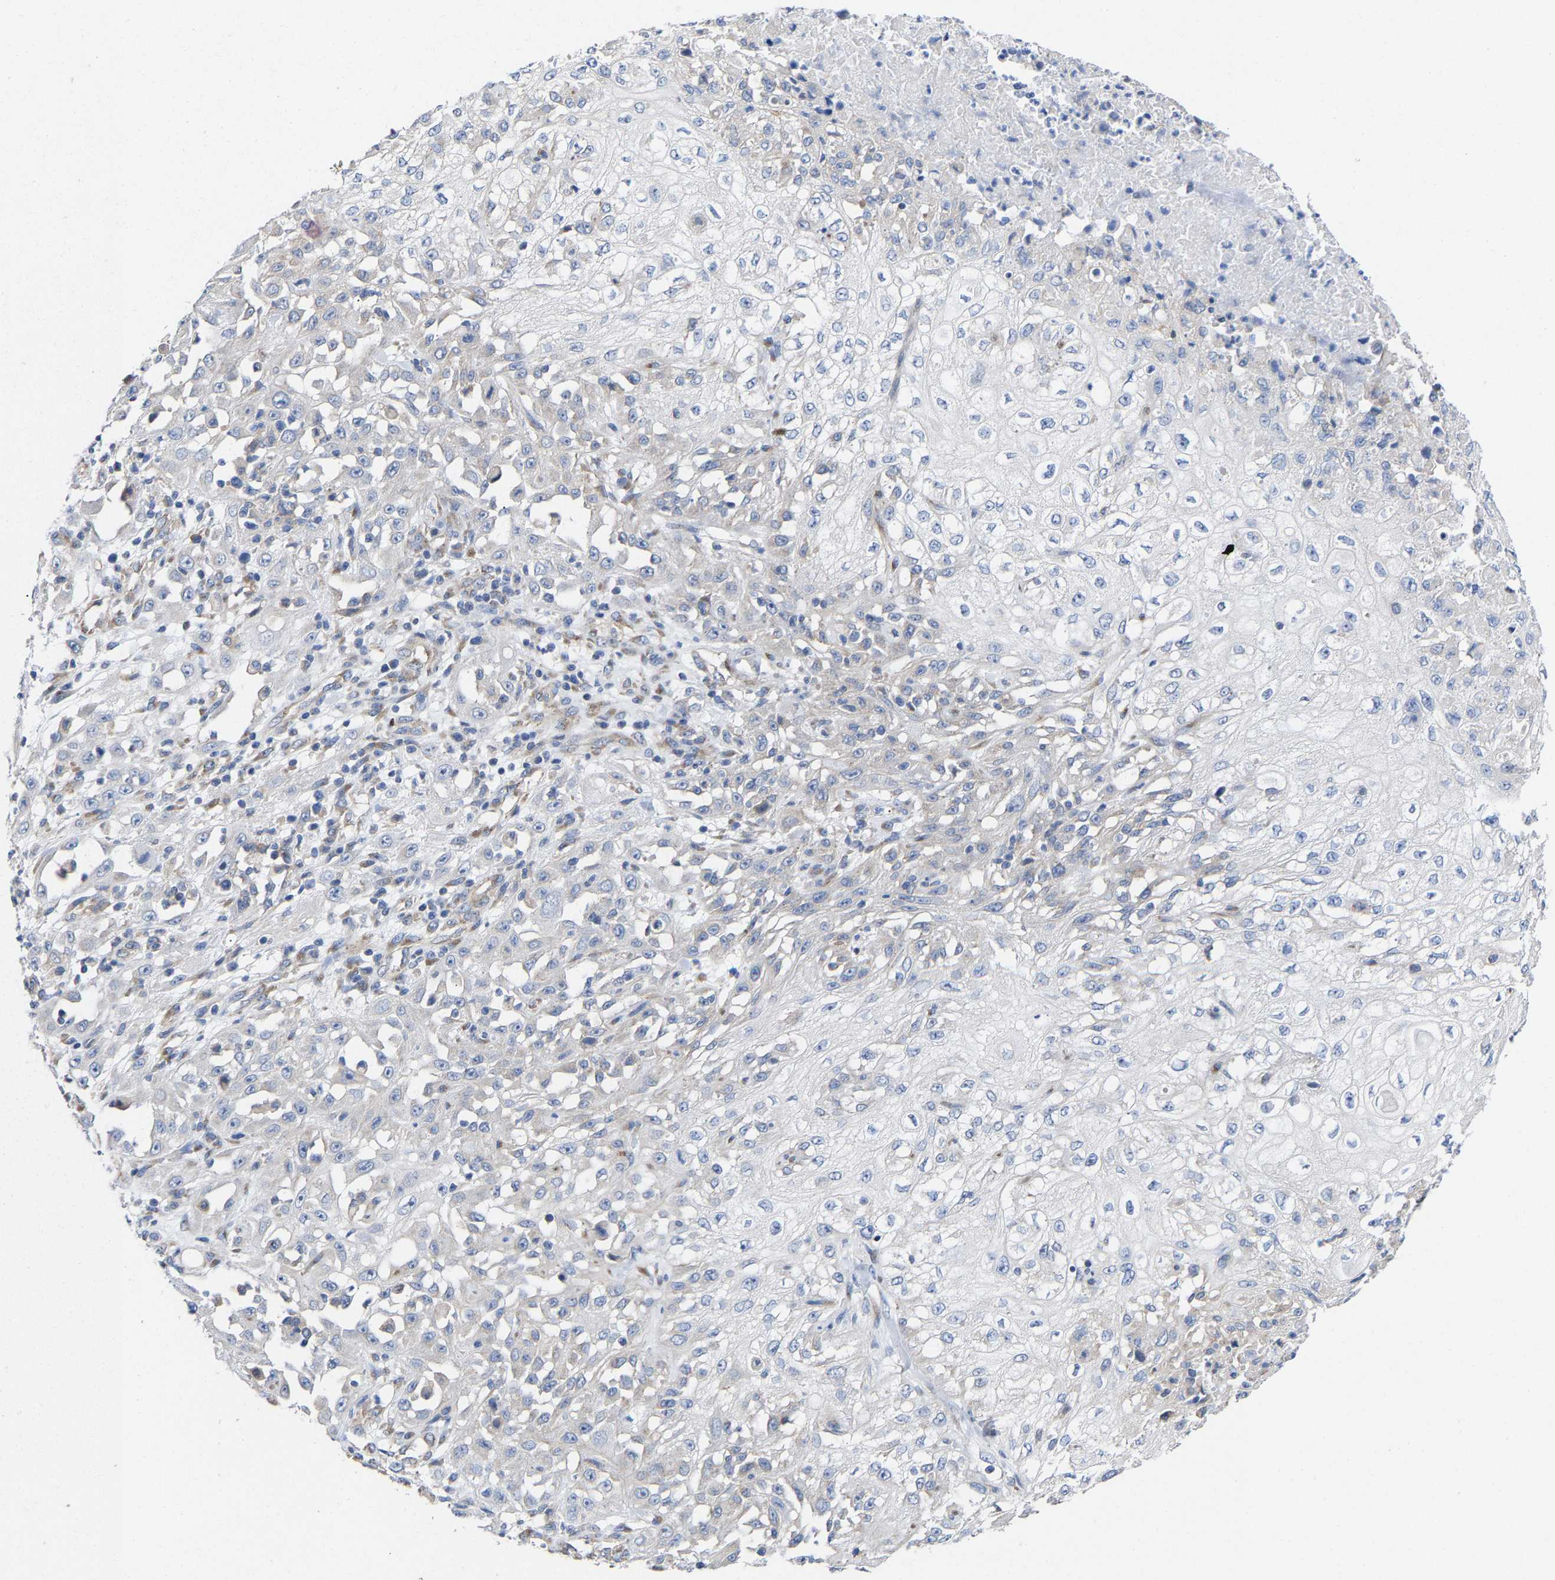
{"staining": {"intensity": "negative", "quantity": "none", "location": "none"}, "tissue": "skin cancer", "cell_type": "Tumor cells", "image_type": "cancer", "snomed": [{"axis": "morphology", "description": "Squamous cell carcinoma, NOS"}, {"axis": "morphology", "description": "Squamous cell carcinoma, metastatic, NOS"}, {"axis": "topography", "description": "Skin"}, {"axis": "topography", "description": "Lymph node"}], "caption": "Tumor cells show no significant positivity in skin cancer.", "gene": "PPP1R15A", "patient": {"sex": "male", "age": 75}}